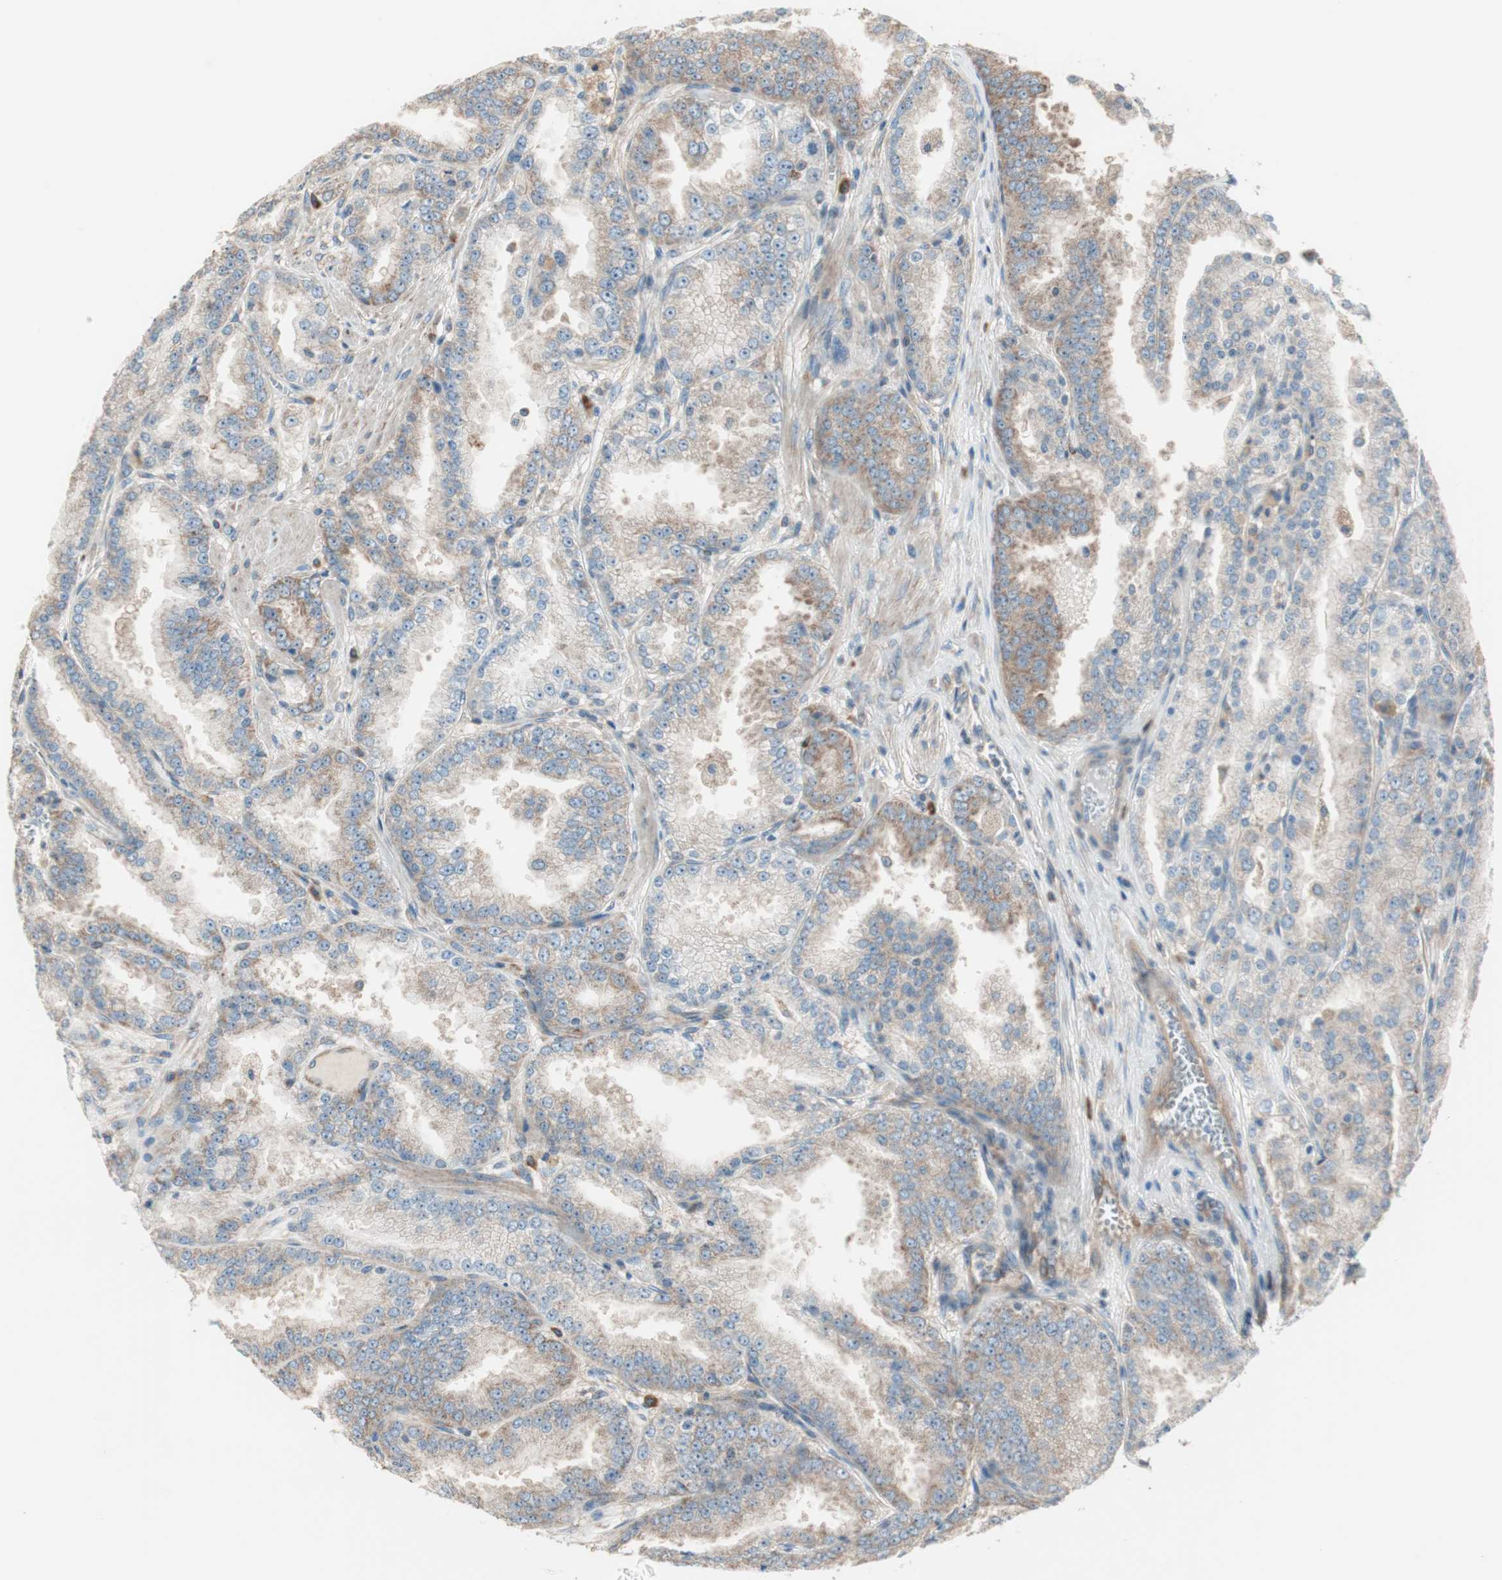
{"staining": {"intensity": "moderate", "quantity": ">75%", "location": "cytoplasmic/membranous"}, "tissue": "prostate cancer", "cell_type": "Tumor cells", "image_type": "cancer", "snomed": [{"axis": "morphology", "description": "Adenocarcinoma, High grade"}, {"axis": "topography", "description": "Prostate"}], "caption": "This is a histology image of IHC staining of prostate adenocarcinoma (high-grade), which shows moderate expression in the cytoplasmic/membranous of tumor cells.", "gene": "CC2D1A", "patient": {"sex": "male", "age": 61}}